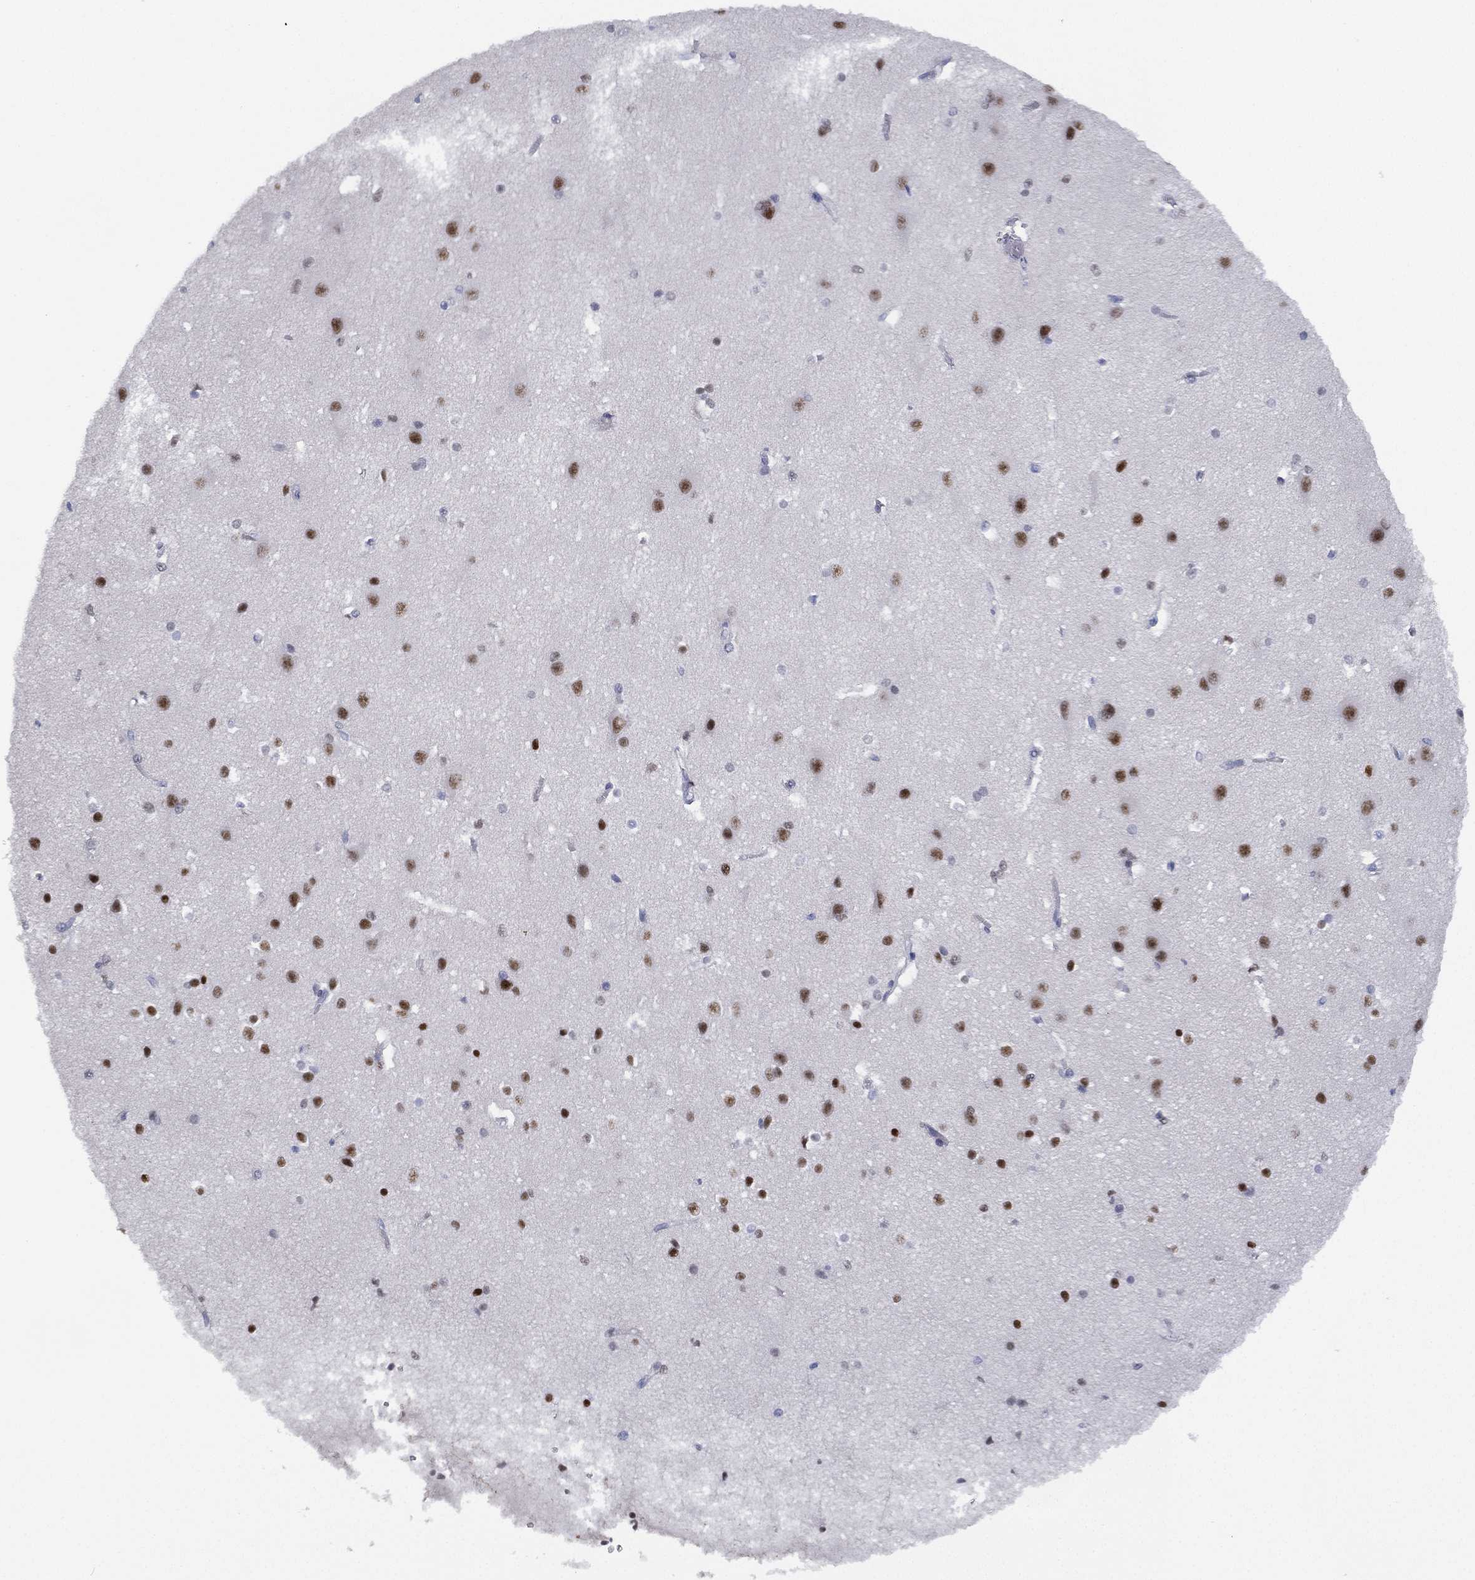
{"staining": {"intensity": "negative", "quantity": "none", "location": "none"}, "tissue": "cerebral cortex", "cell_type": "Endothelial cells", "image_type": "normal", "snomed": [{"axis": "morphology", "description": "Normal tissue, NOS"}, {"axis": "topography", "description": "Cerebral cortex"}], "caption": "This image is of normal cerebral cortex stained with immunohistochemistry to label a protein in brown with the nuclei are counter-stained blue. There is no positivity in endothelial cells.", "gene": "ZNF711", "patient": {"sex": "male", "age": 37}}